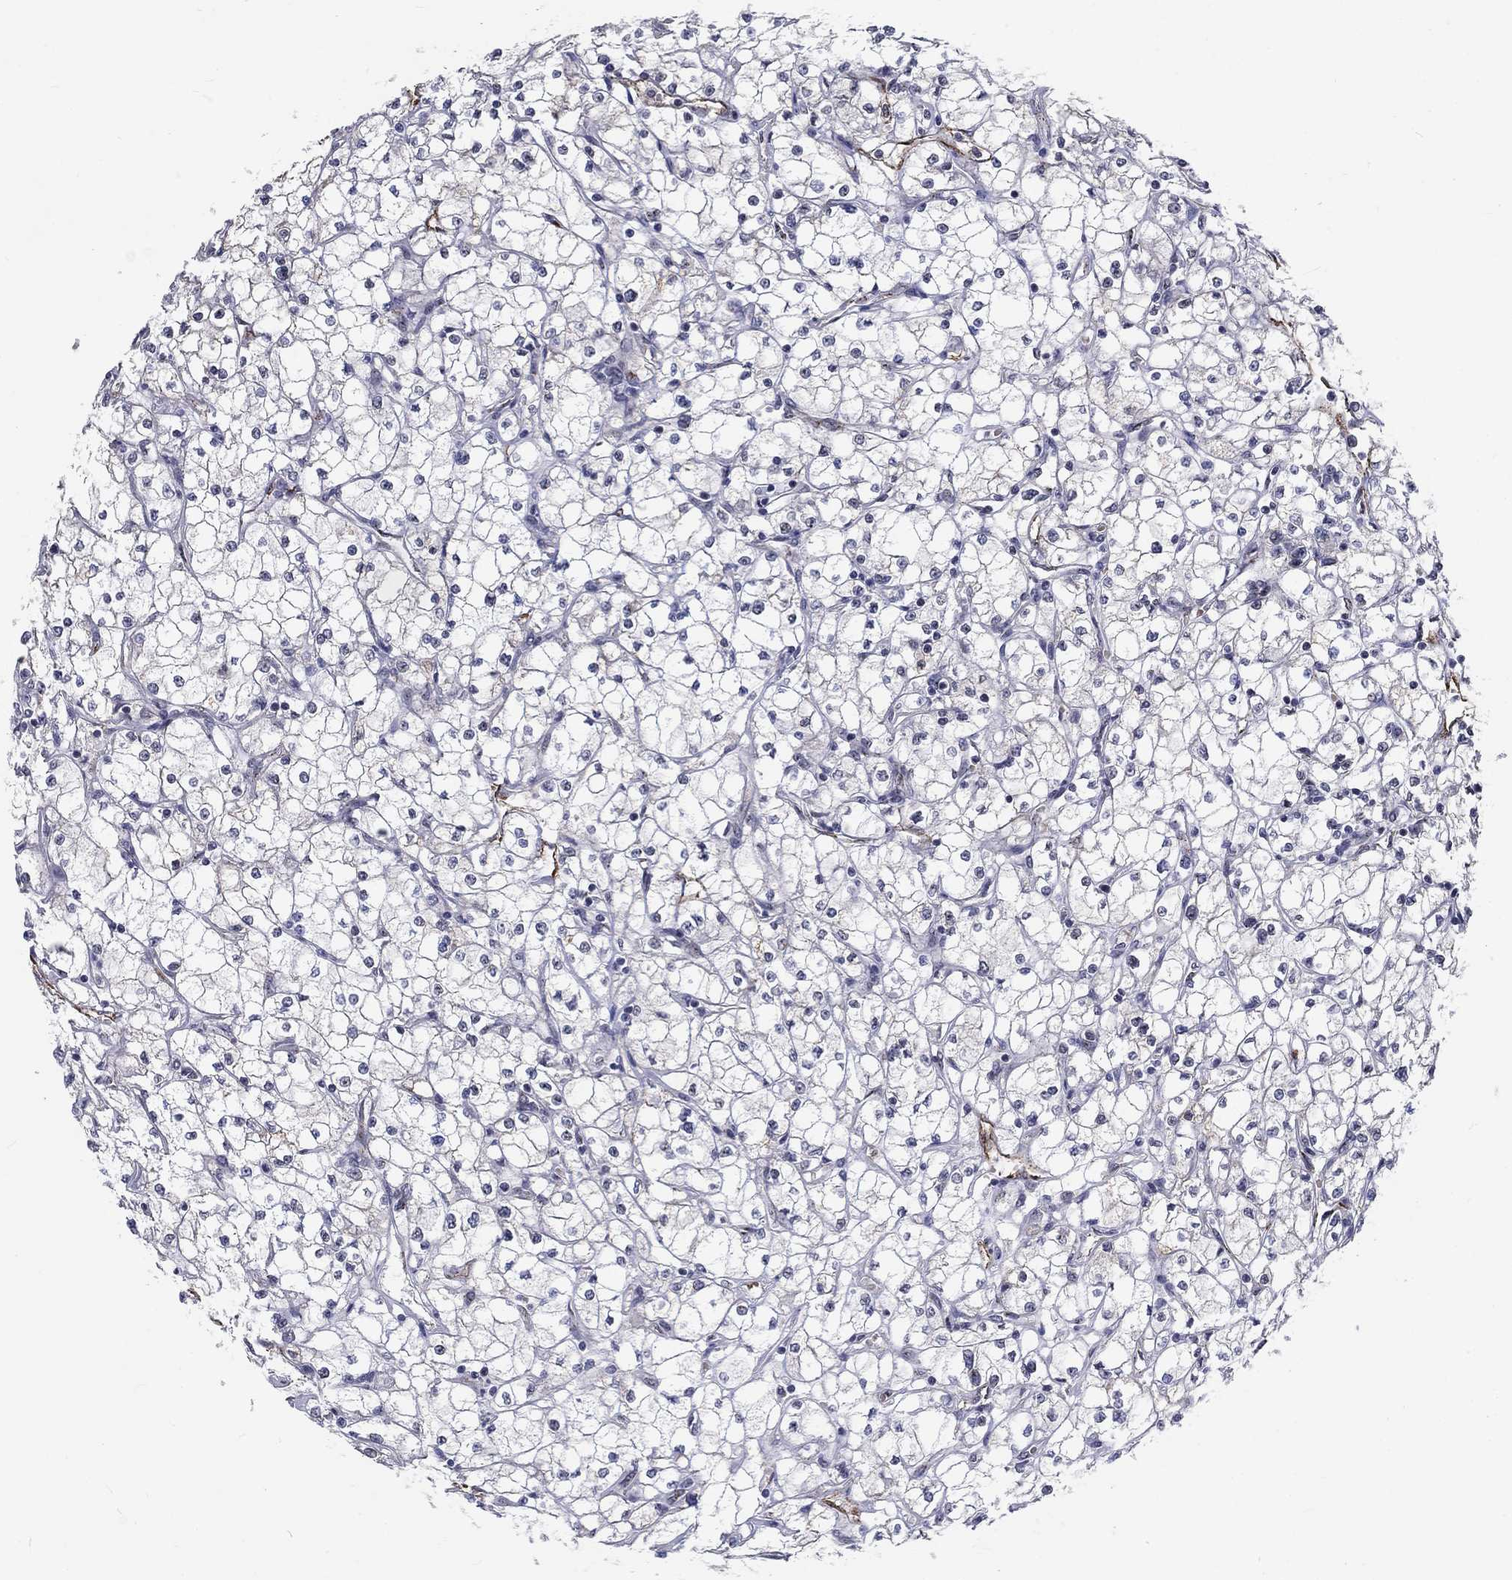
{"staining": {"intensity": "negative", "quantity": "none", "location": "none"}, "tissue": "renal cancer", "cell_type": "Tumor cells", "image_type": "cancer", "snomed": [{"axis": "morphology", "description": "Adenocarcinoma, NOS"}, {"axis": "topography", "description": "Kidney"}], "caption": "Tumor cells show no significant staining in renal adenocarcinoma.", "gene": "ZBED1", "patient": {"sex": "male", "age": 67}}